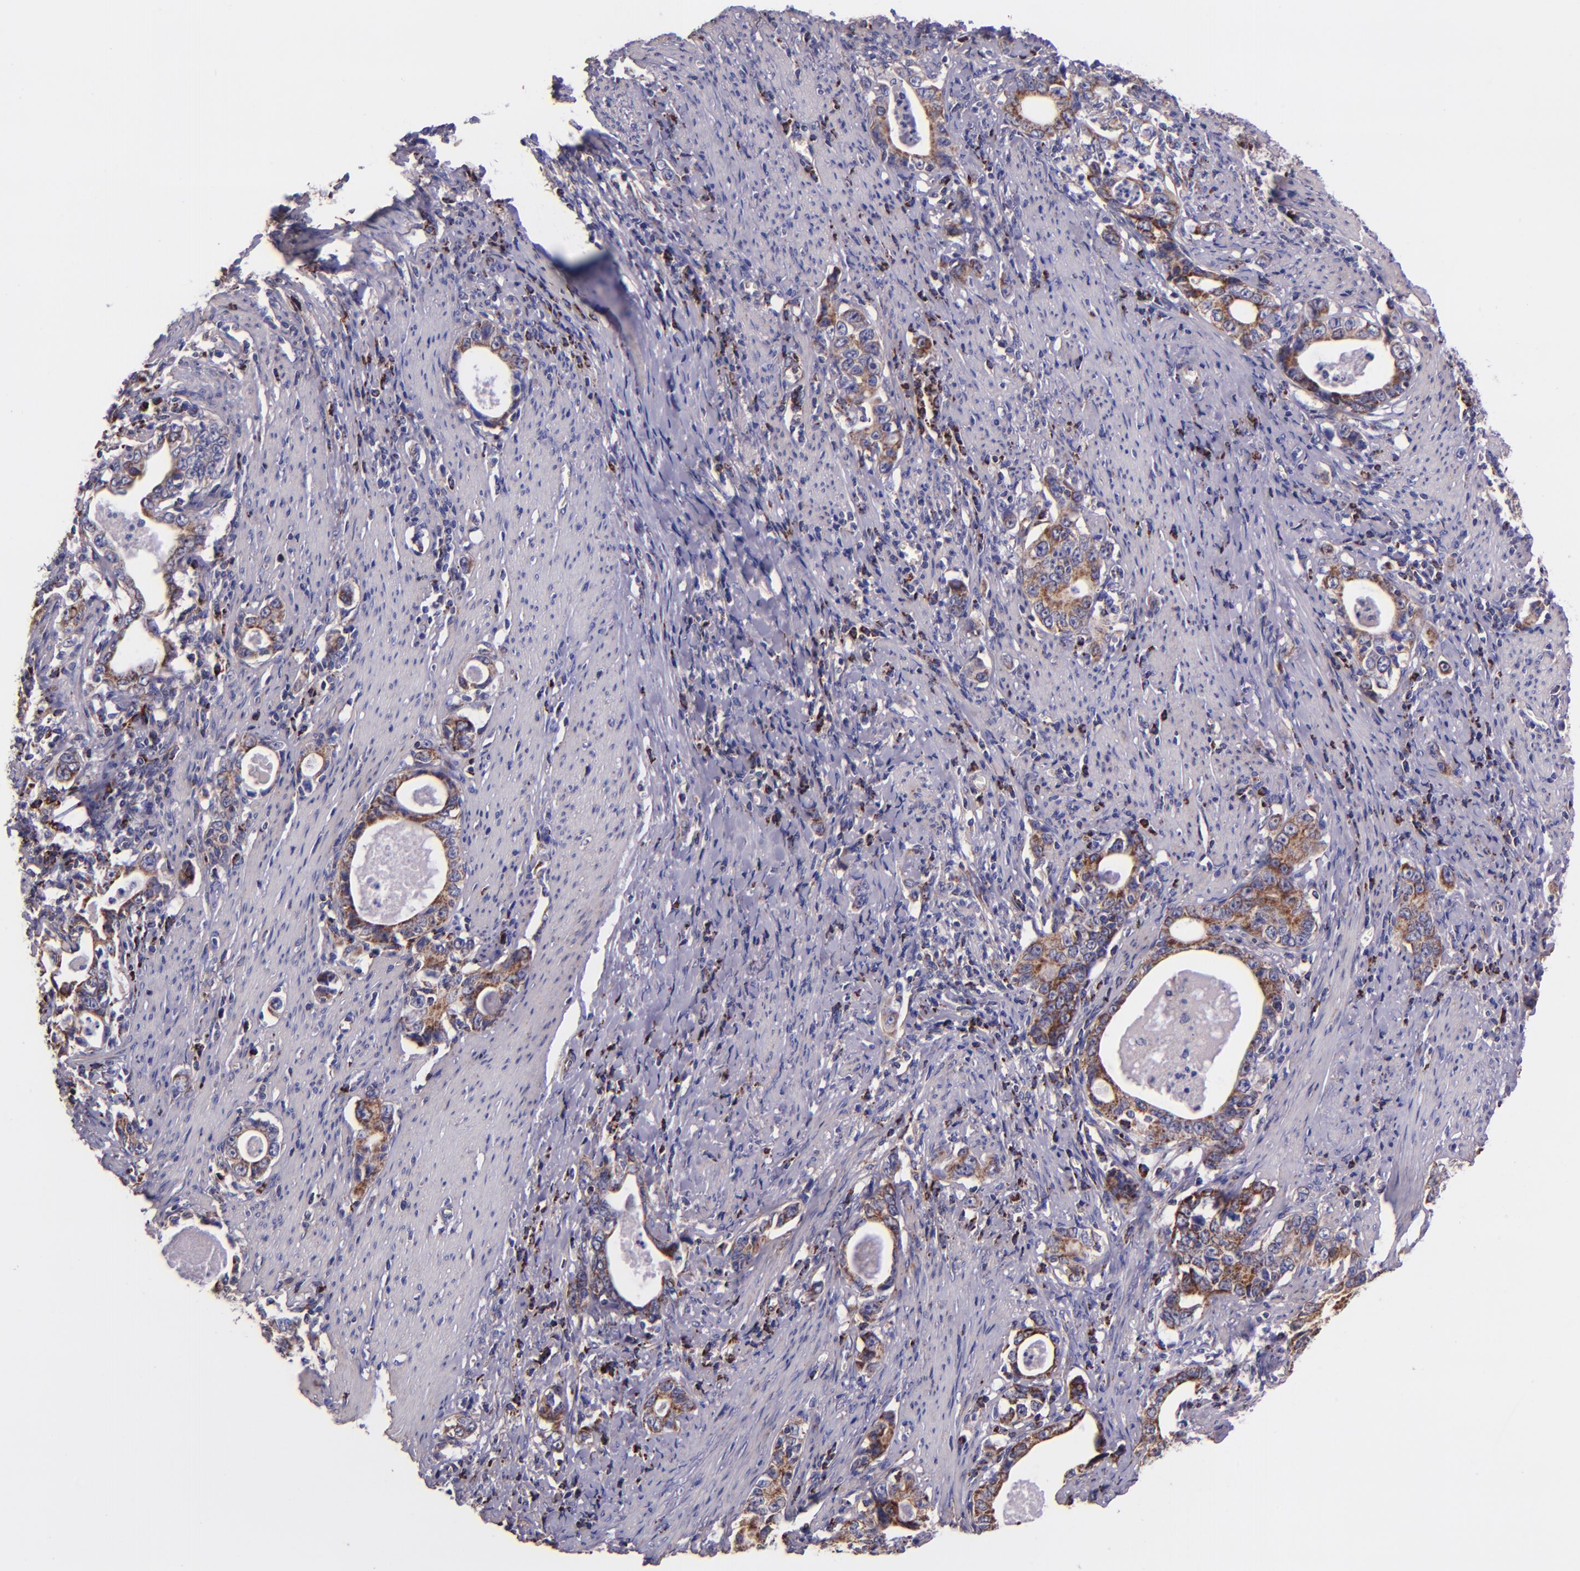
{"staining": {"intensity": "moderate", "quantity": "25%-75%", "location": "cytoplasmic/membranous"}, "tissue": "stomach cancer", "cell_type": "Tumor cells", "image_type": "cancer", "snomed": [{"axis": "morphology", "description": "Adenocarcinoma, NOS"}, {"axis": "topography", "description": "Stomach, lower"}], "caption": "An image of stomach cancer stained for a protein displays moderate cytoplasmic/membranous brown staining in tumor cells. (DAB IHC, brown staining for protein, blue staining for nuclei).", "gene": "IDH3G", "patient": {"sex": "female", "age": 72}}